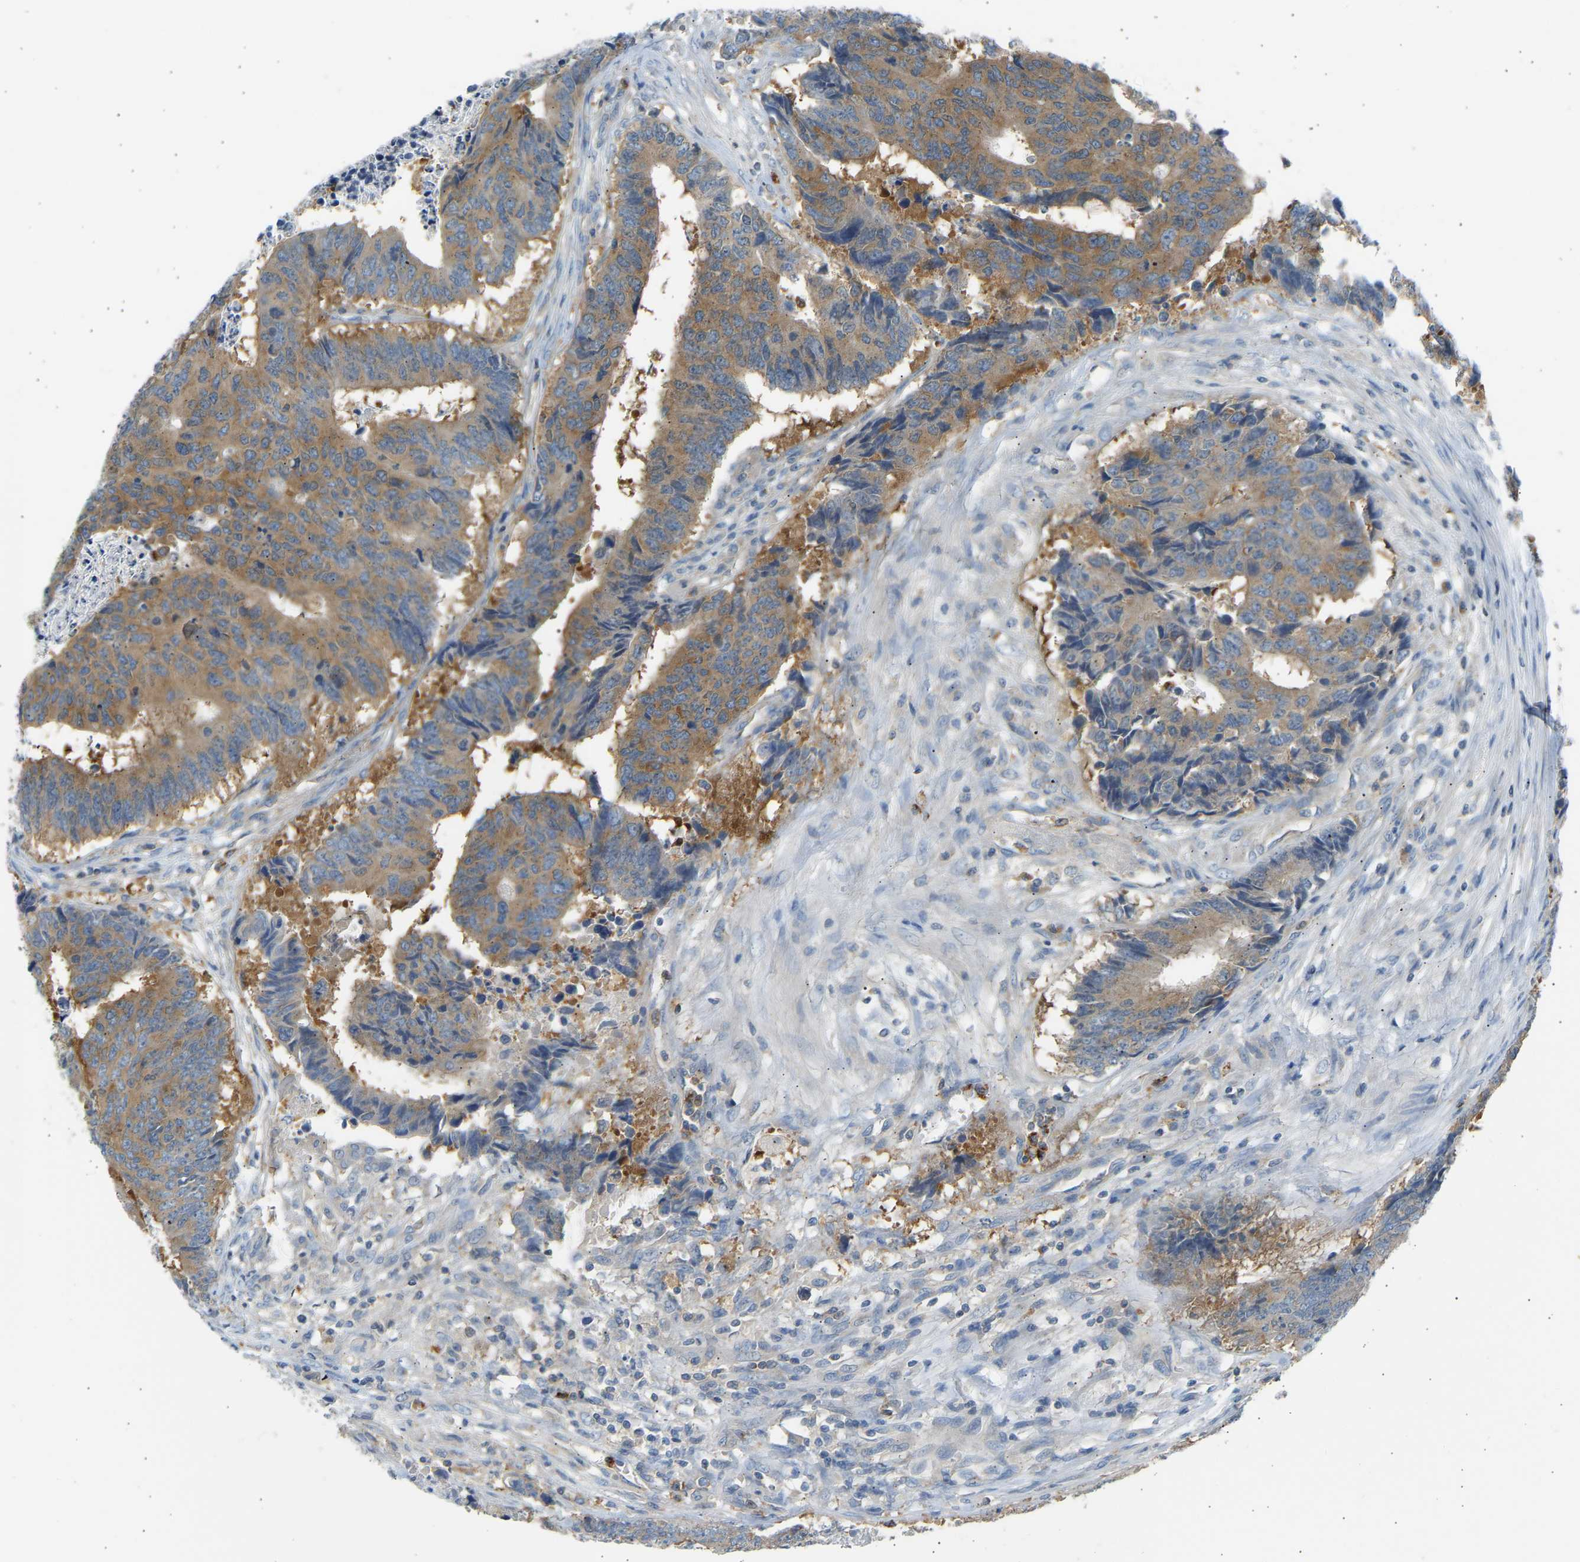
{"staining": {"intensity": "moderate", "quantity": ">75%", "location": "cytoplasmic/membranous"}, "tissue": "colorectal cancer", "cell_type": "Tumor cells", "image_type": "cancer", "snomed": [{"axis": "morphology", "description": "Adenocarcinoma, NOS"}, {"axis": "topography", "description": "Rectum"}], "caption": "This histopathology image displays colorectal cancer stained with immunohistochemistry to label a protein in brown. The cytoplasmic/membranous of tumor cells show moderate positivity for the protein. Nuclei are counter-stained blue.", "gene": "TRIM50", "patient": {"sex": "male", "age": 84}}